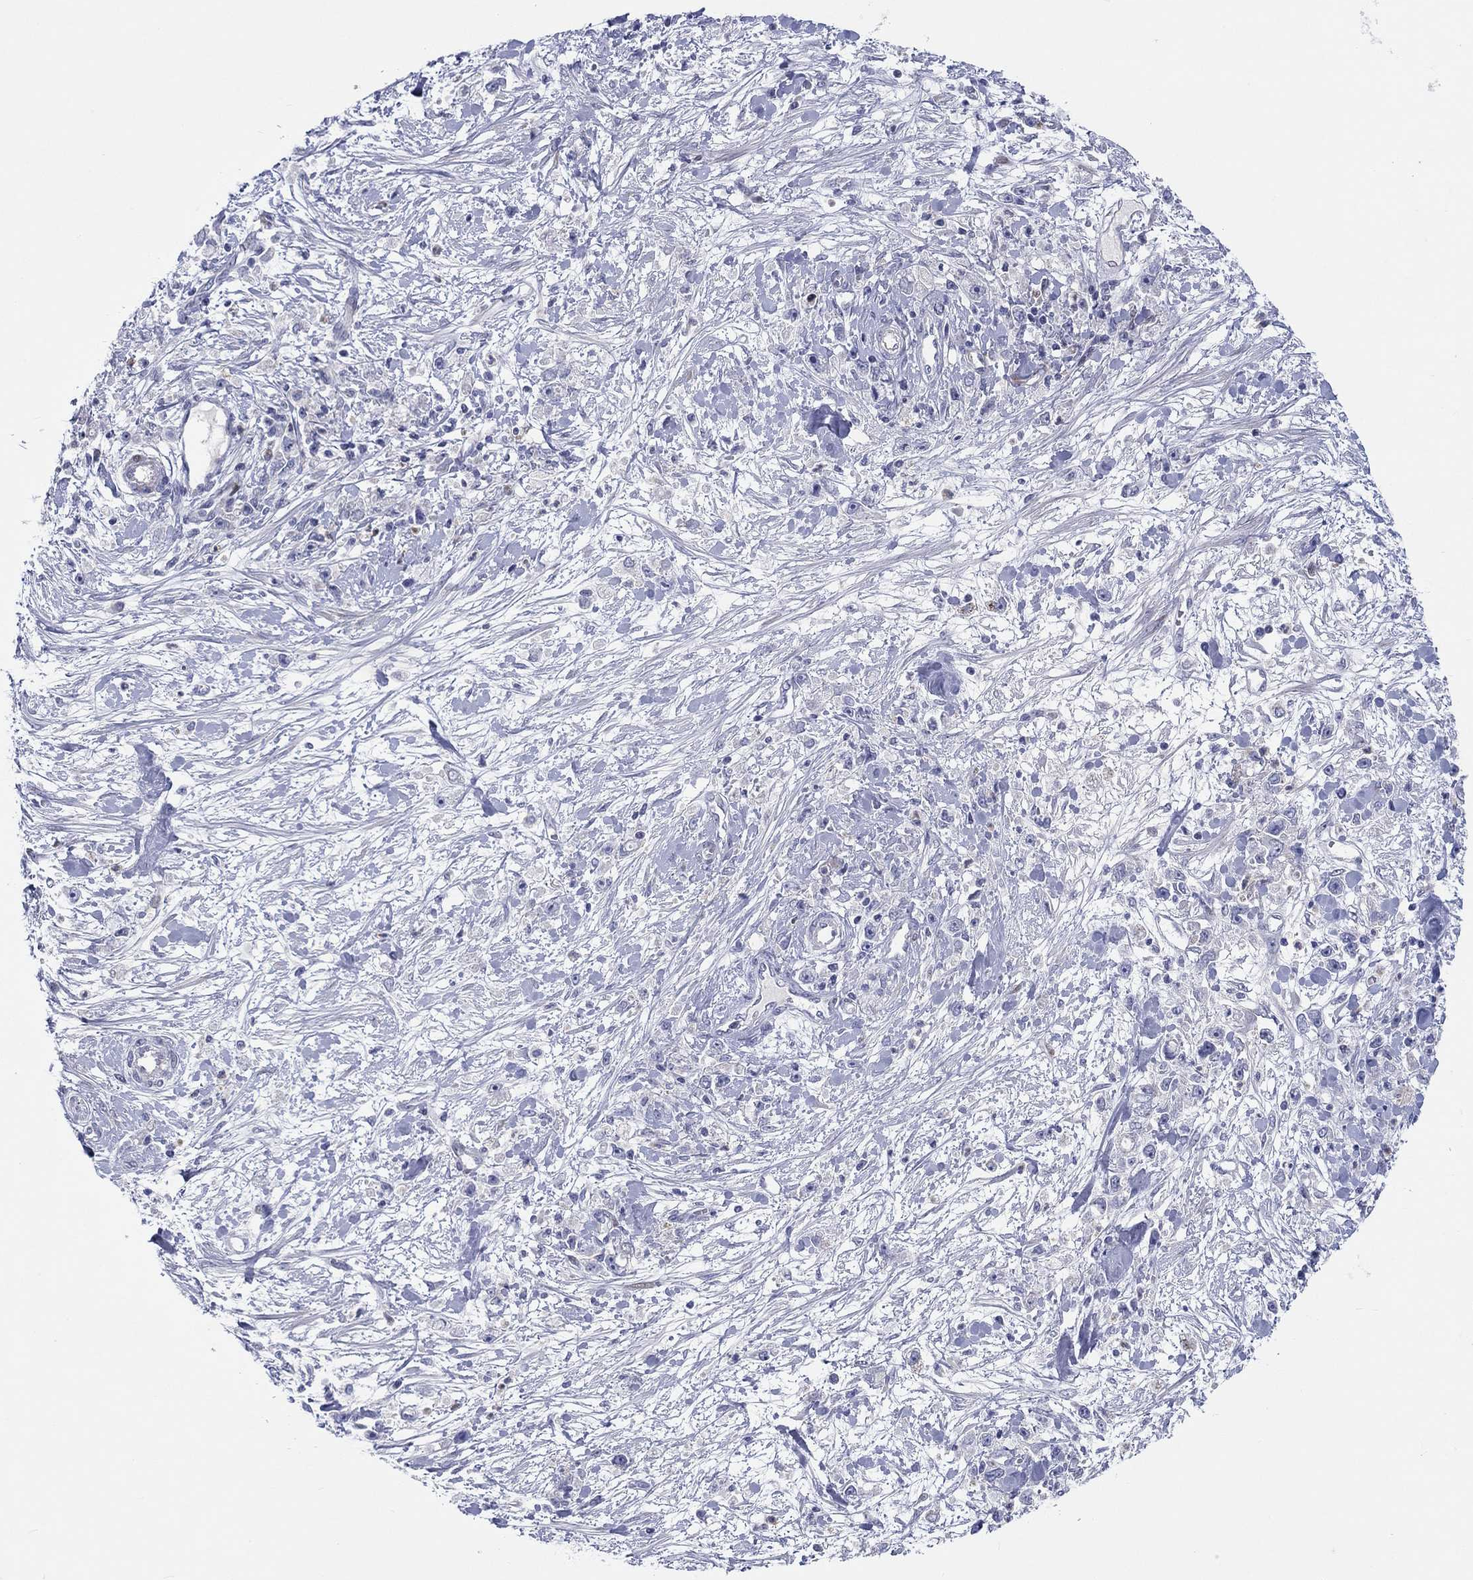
{"staining": {"intensity": "negative", "quantity": "none", "location": "none"}, "tissue": "stomach cancer", "cell_type": "Tumor cells", "image_type": "cancer", "snomed": [{"axis": "morphology", "description": "Adenocarcinoma, NOS"}, {"axis": "topography", "description": "Stomach"}], "caption": "This is an immunohistochemistry (IHC) image of human adenocarcinoma (stomach). There is no staining in tumor cells.", "gene": "ARHGAP36", "patient": {"sex": "female", "age": 59}}